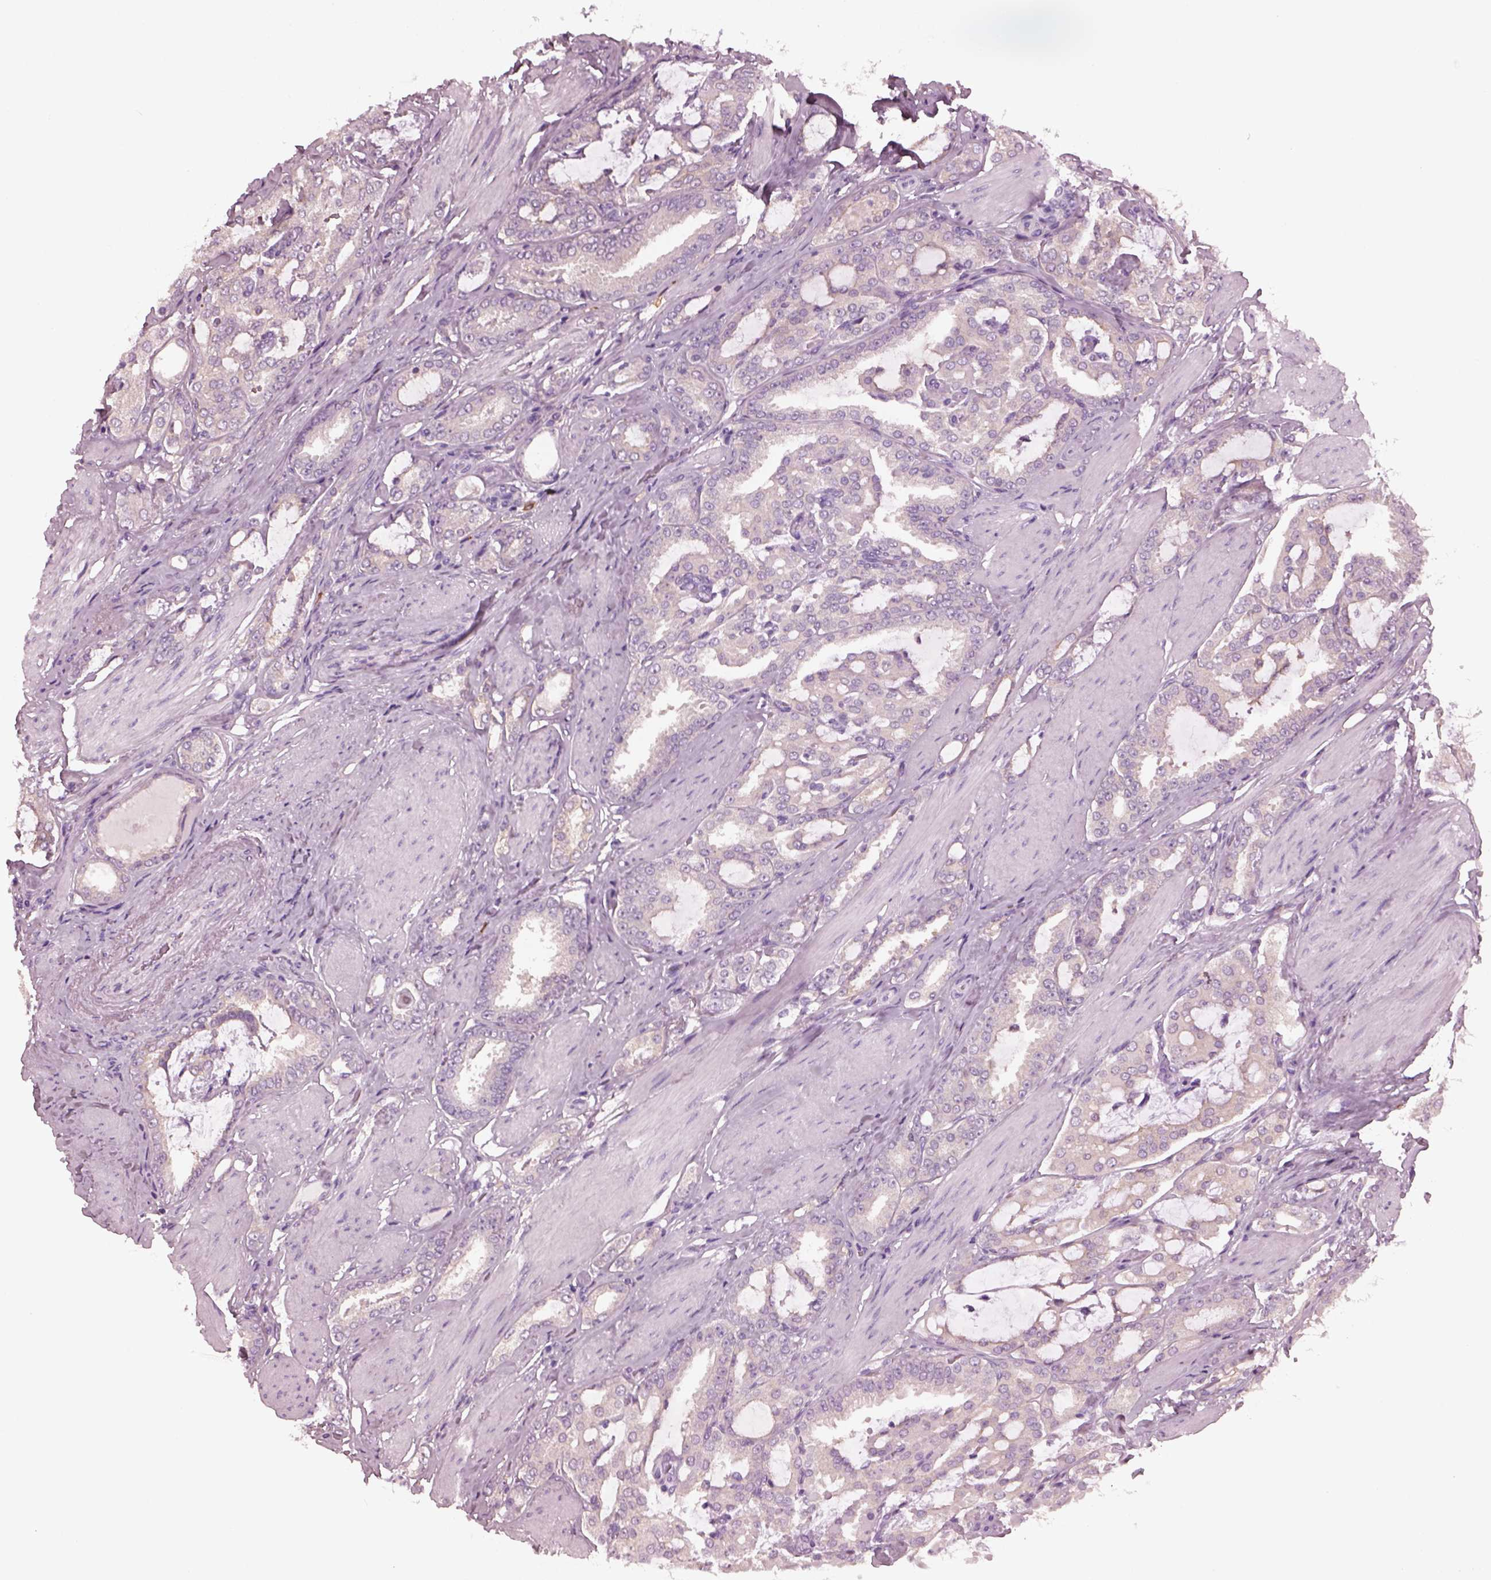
{"staining": {"intensity": "negative", "quantity": "none", "location": "none"}, "tissue": "prostate cancer", "cell_type": "Tumor cells", "image_type": "cancer", "snomed": [{"axis": "morphology", "description": "Adenocarcinoma, High grade"}, {"axis": "topography", "description": "Prostate"}], "caption": "Prostate cancer (high-grade adenocarcinoma) stained for a protein using immunohistochemistry exhibits no expression tumor cells.", "gene": "SHTN1", "patient": {"sex": "male", "age": 63}}